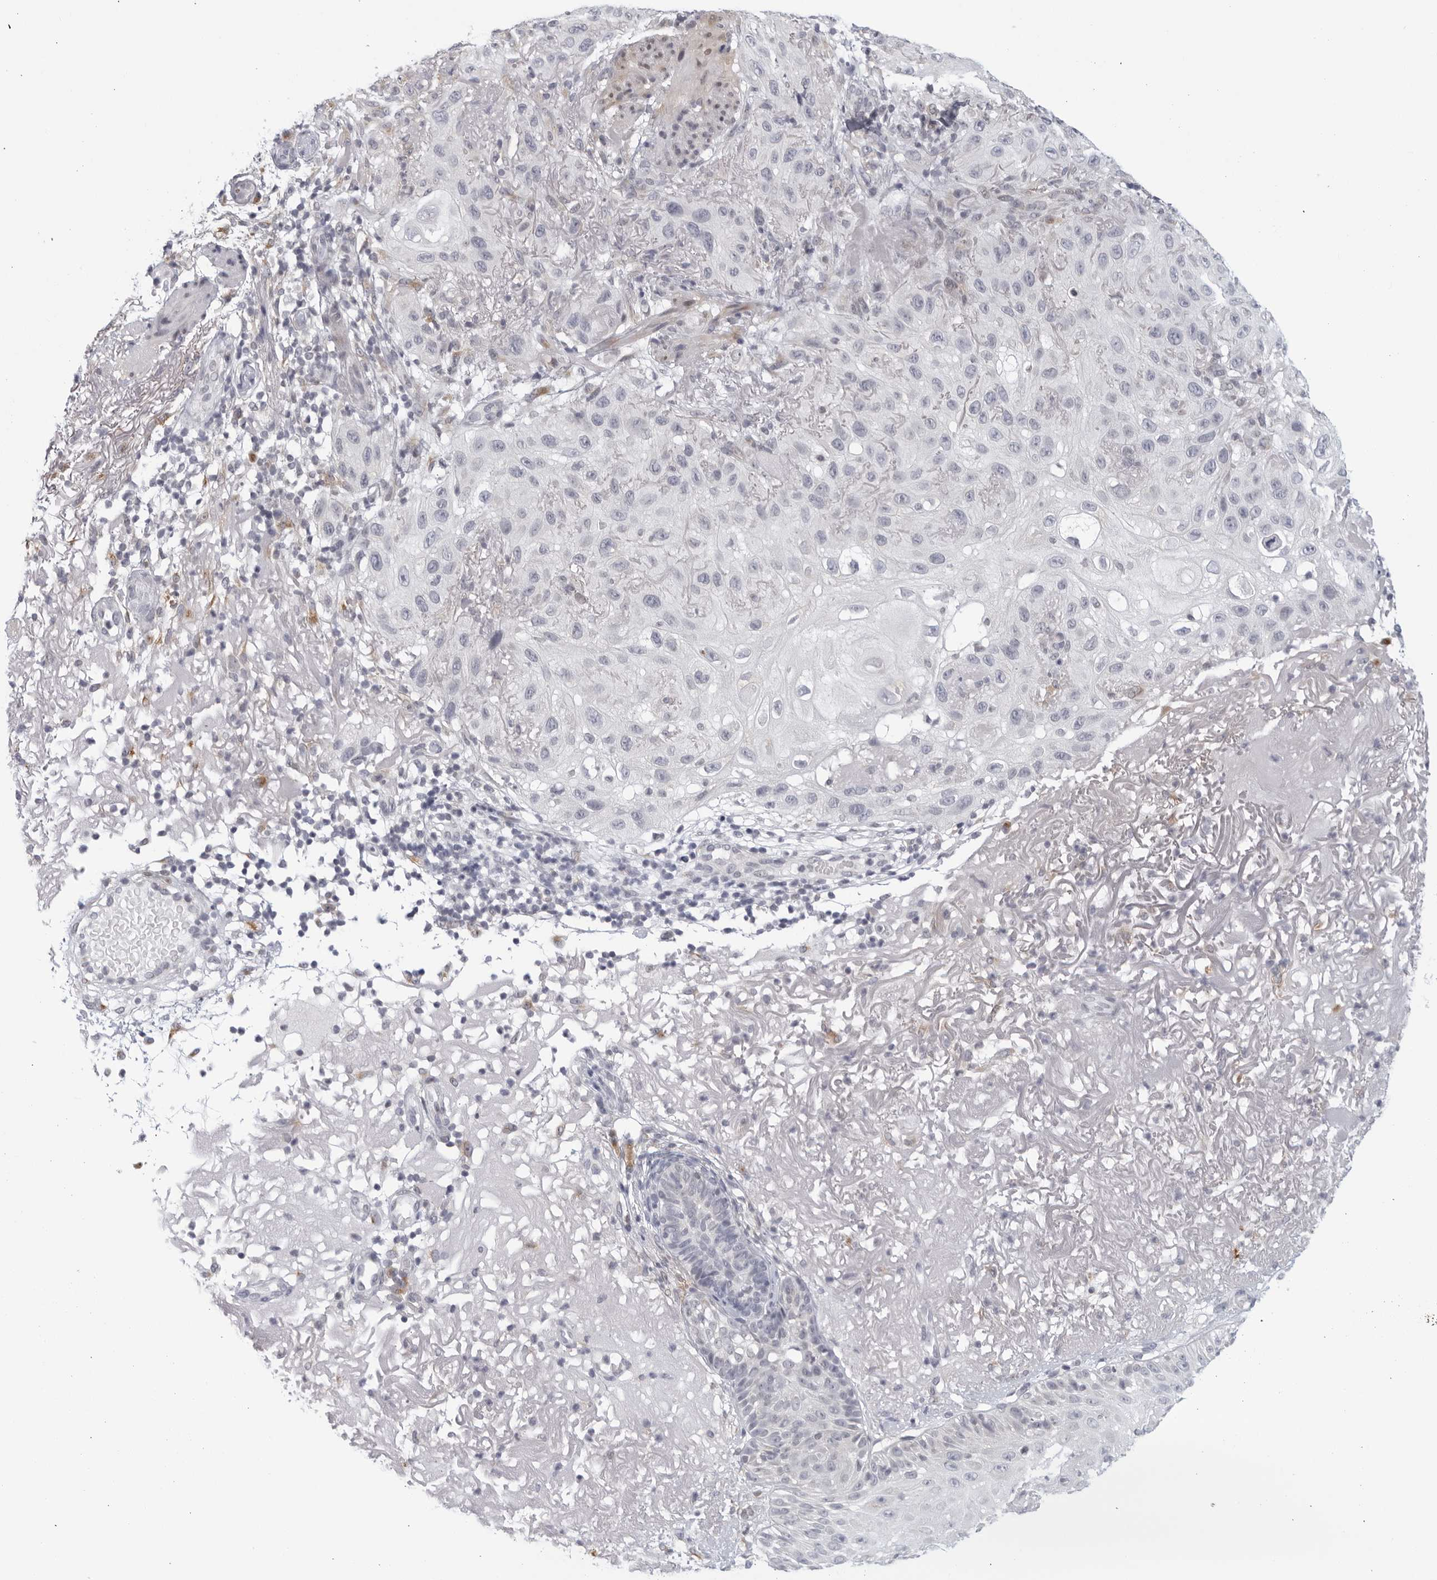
{"staining": {"intensity": "negative", "quantity": "none", "location": "none"}, "tissue": "skin cancer", "cell_type": "Tumor cells", "image_type": "cancer", "snomed": [{"axis": "morphology", "description": "Normal tissue, NOS"}, {"axis": "morphology", "description": "Squamous cell carcinoma, NOS"}, {"axis": "topography", "description": "Skin"}], "caption": "Skin squamous cell carcinoma stained for a protein using IHC exhibits no positivity tumor cells.", "gene": "WDTC1", "patient": {"sex": "female", "age": 96}}